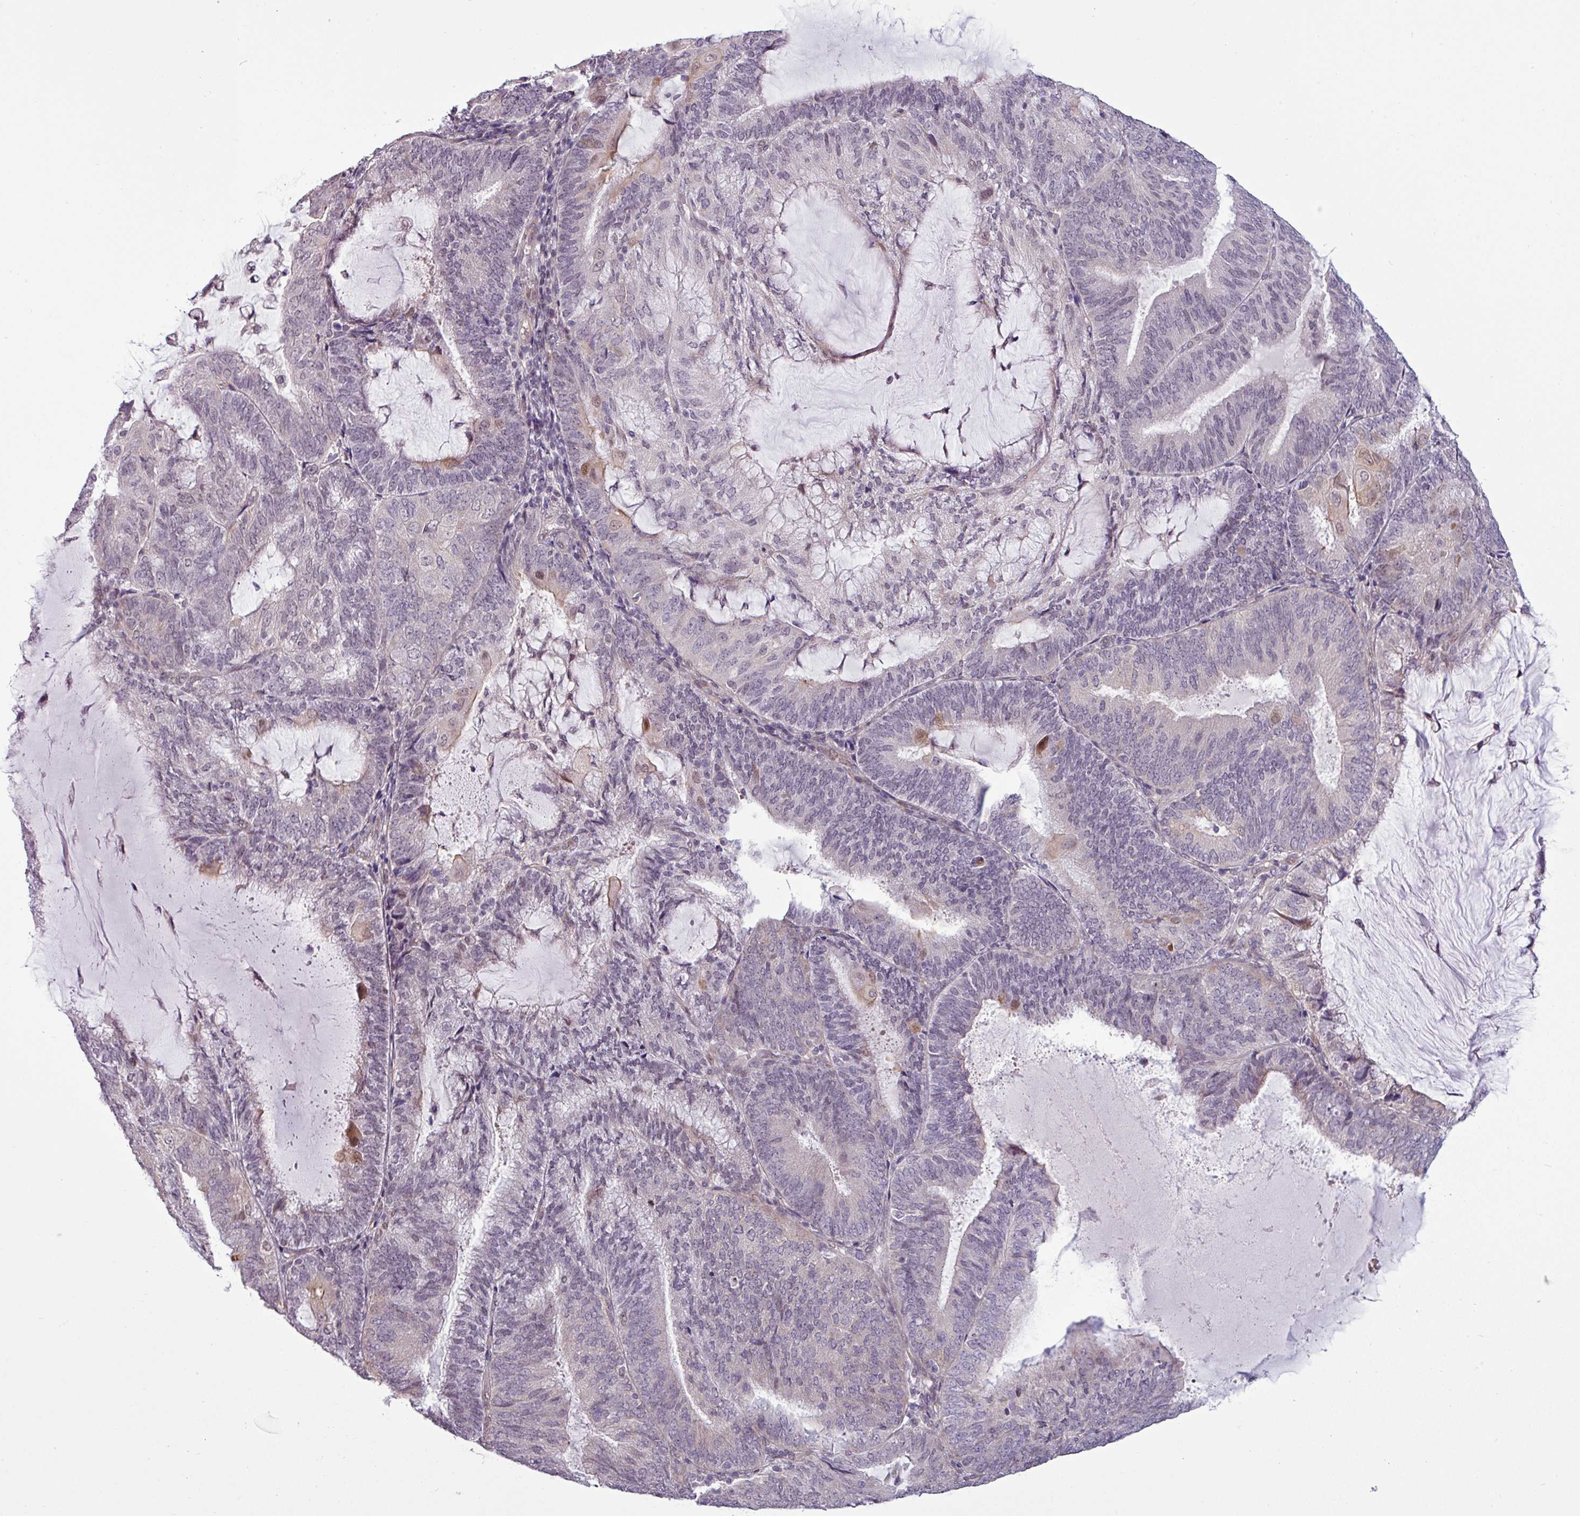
{"staining": {"intensity": "negative", "quantity": "none", "location": "none"}, "tissue": "endometrial cancer", "cell_type": "Tumor cells", "image_type": "cancer", "snomed": [{"axis": "morphology", "description": "Adenocarcinoma, NOS"}, {"axis": "topography", "description": "Endometrium"}], "caption": "Tumor cells are negative for protein expression in human endometrial cancer.", "gene": "GPT2", "patient": {"sex": "female", "age": 81}}